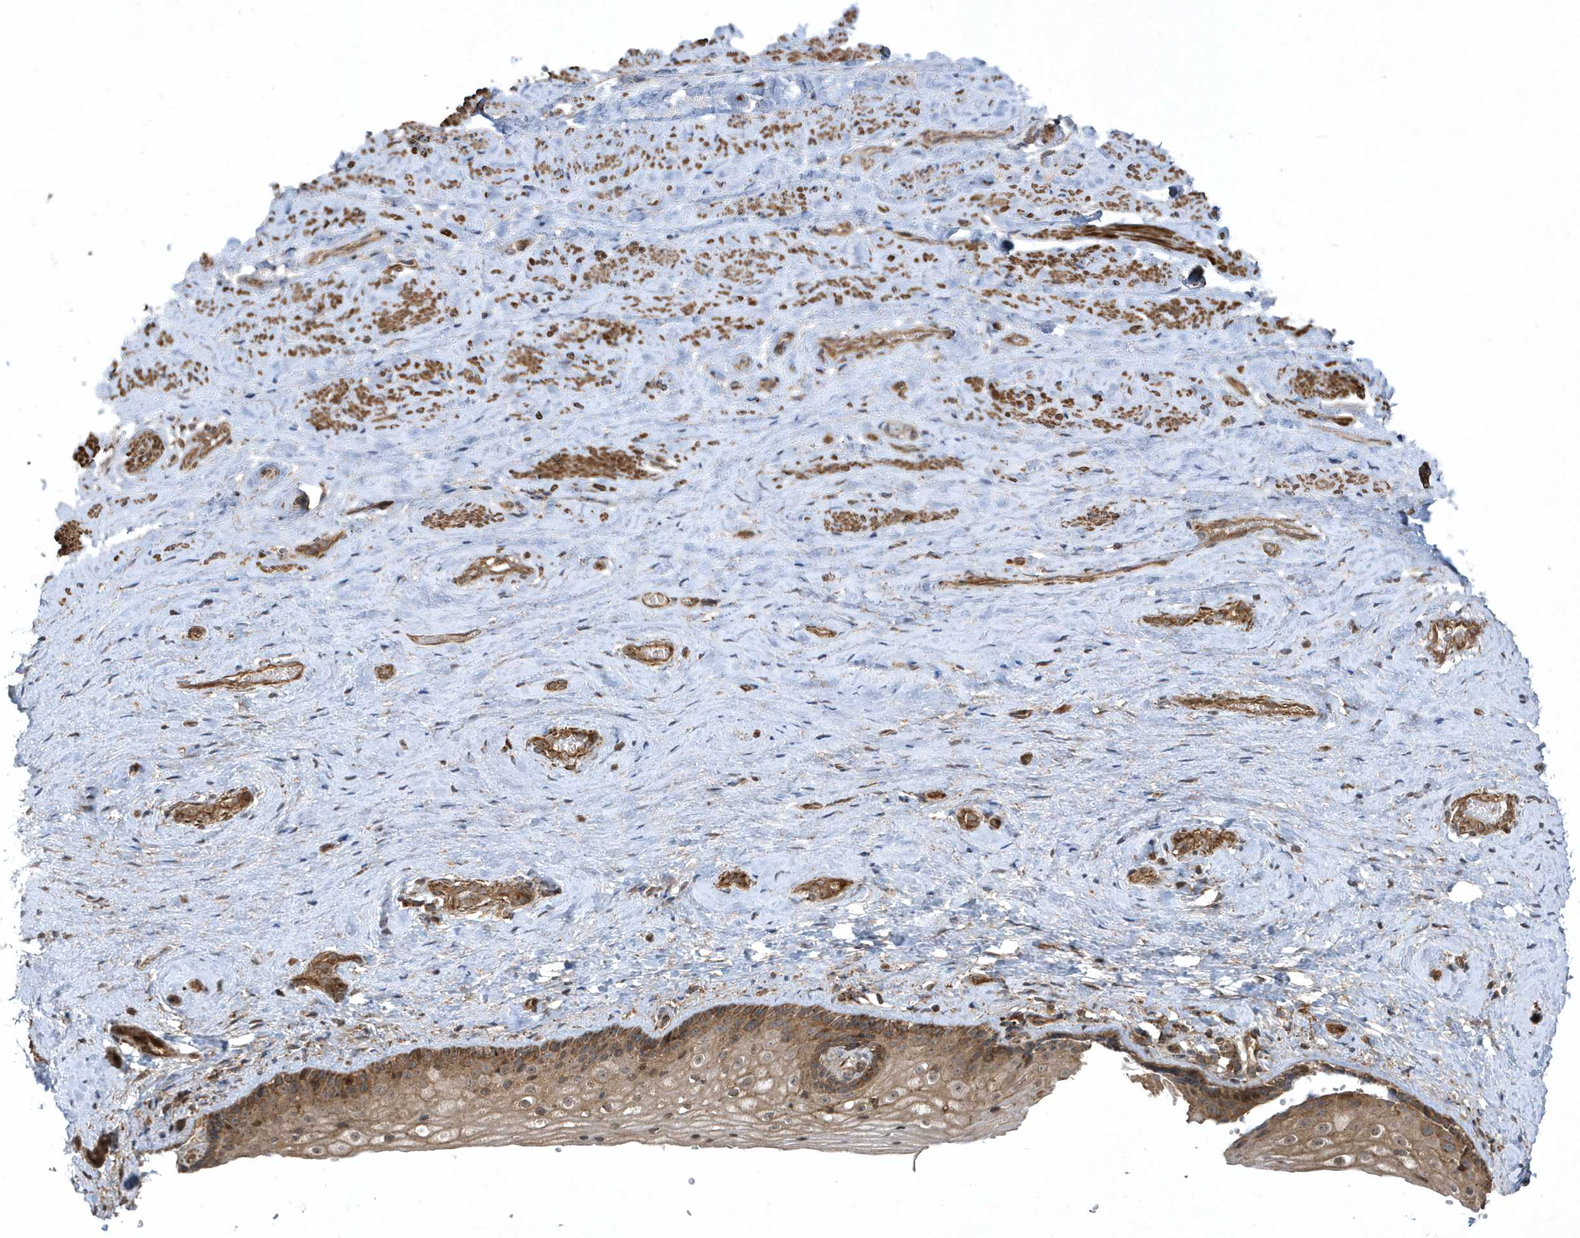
{"staining": {"intensity": "moderate", "quantity": "25%-75%", "location": "cytoplasmic/membranous"}, "tissue": "vagina", "cell_type": "Squamous epithelial cells", "image_type": "normal", "snomed": [{"axis": "morphology", "description": "Normal tissue, NOS"}, {"axis": "topography", "description": "Vagina"}], "caption": "Moderate cytoplasmic/membranous staining for a protein is appreciated in approximately 25%-75% of squamous epithelial cells of normal vagina using immunohistochemistry.", "gene": "SENP8", "patient": {"sex": "female", "age": 46}}